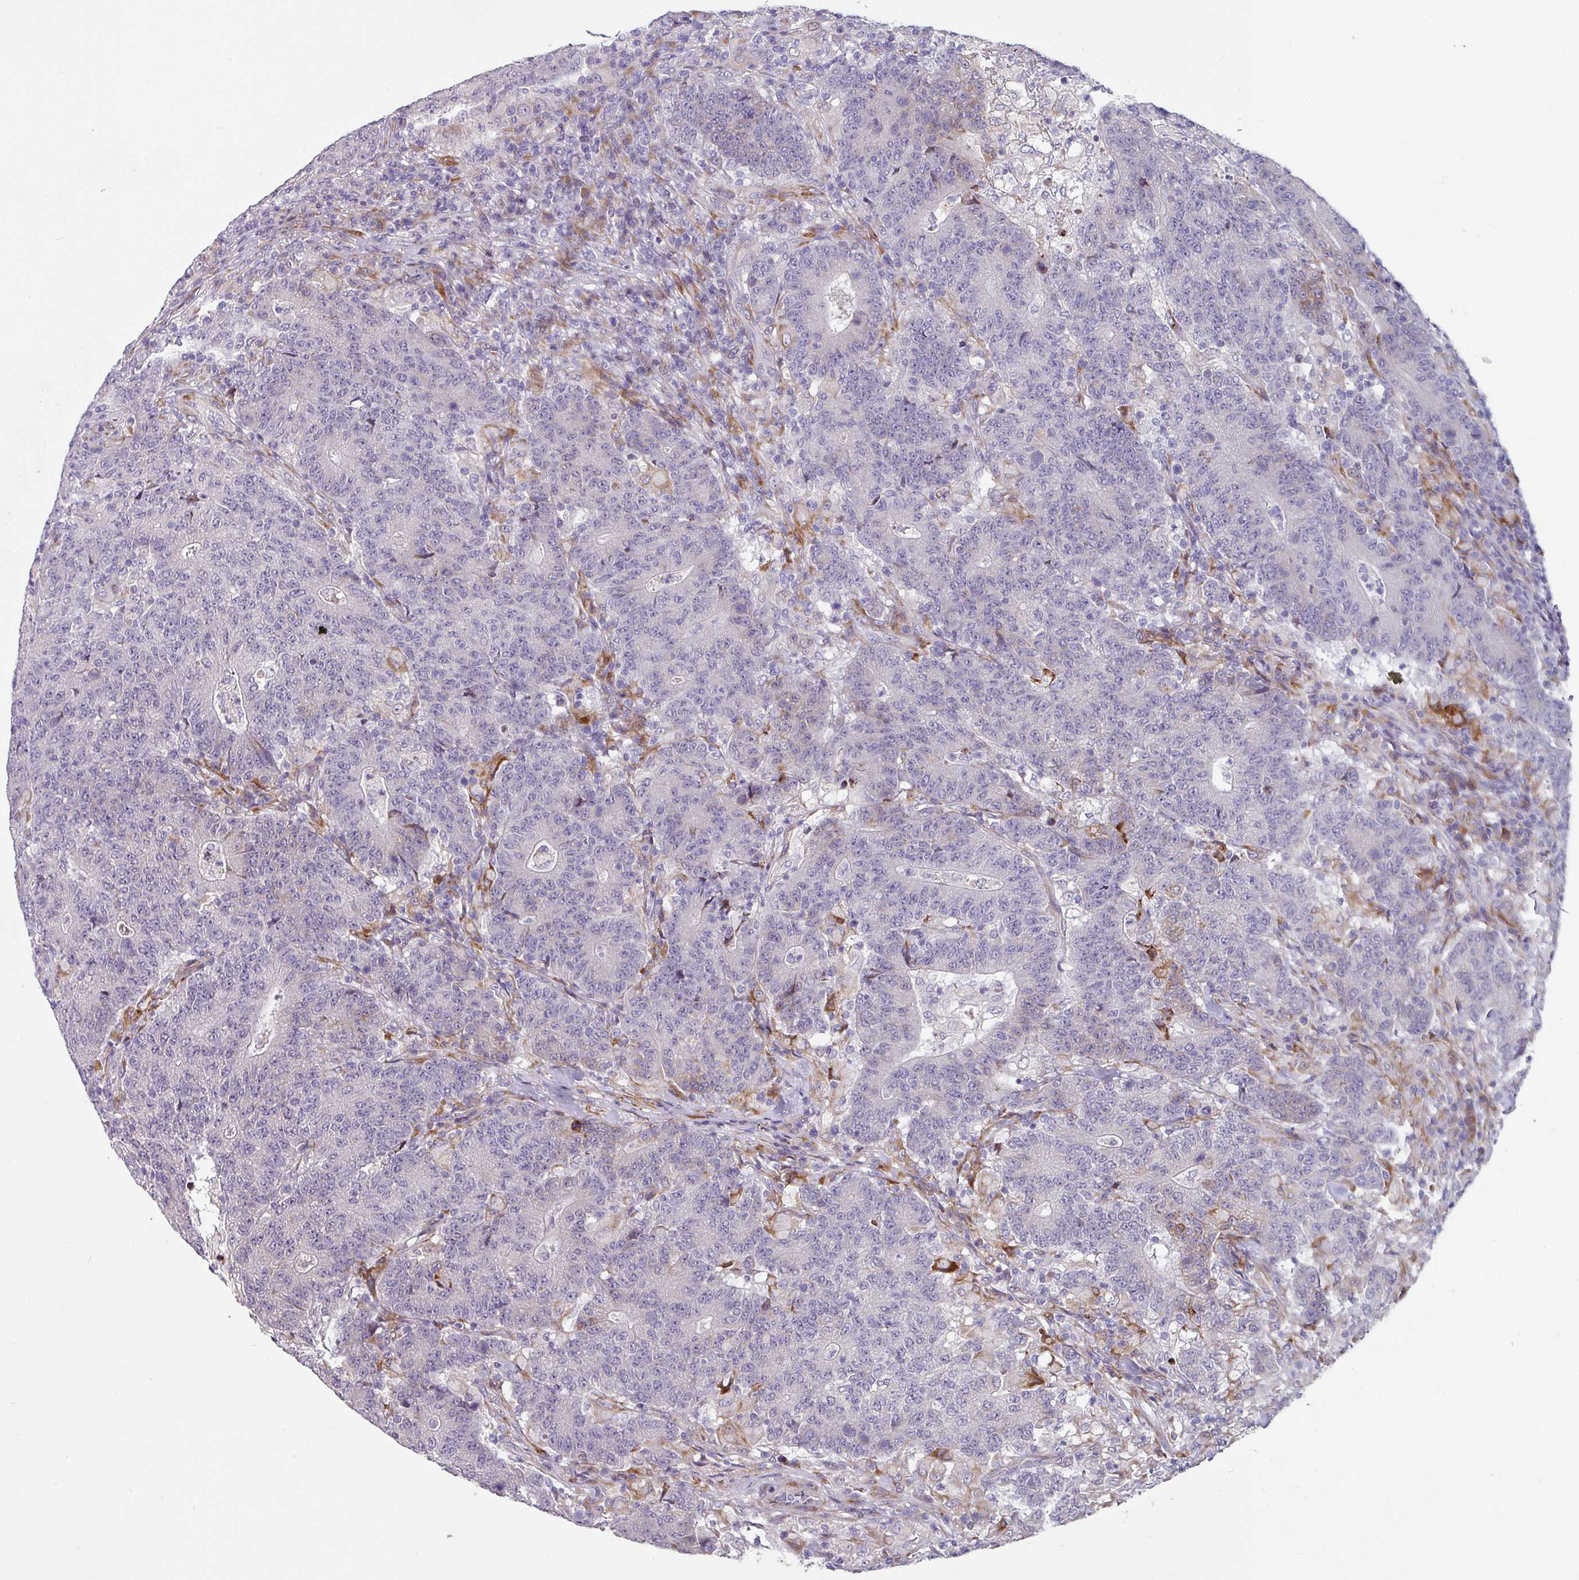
{"staining": {"intensity": "moderate", "quantity": "<25%", "location": "cytoplasmic/membranous"}, "tissue": "colorectal cancer", "cell_type": "Tumor cells", "image_type": "cancer", "snomed": [{"axis": "morphology", "description": "Adenocarcinoma, NOS"}, {"axis": "topography", "description": "Colon"}], "caption": "Protein expression analysis of colorectal cancer exhibits moderate cytoplasmic/membranous positivity in about <25% of tumor cells. The protein of interest is stained brown, and the nuclei are stained in blue (DAB IHC with brightfield microscopy, high magnification).", "gene": "KLHL3", "patient": {"sex": "female", "age": 75}}